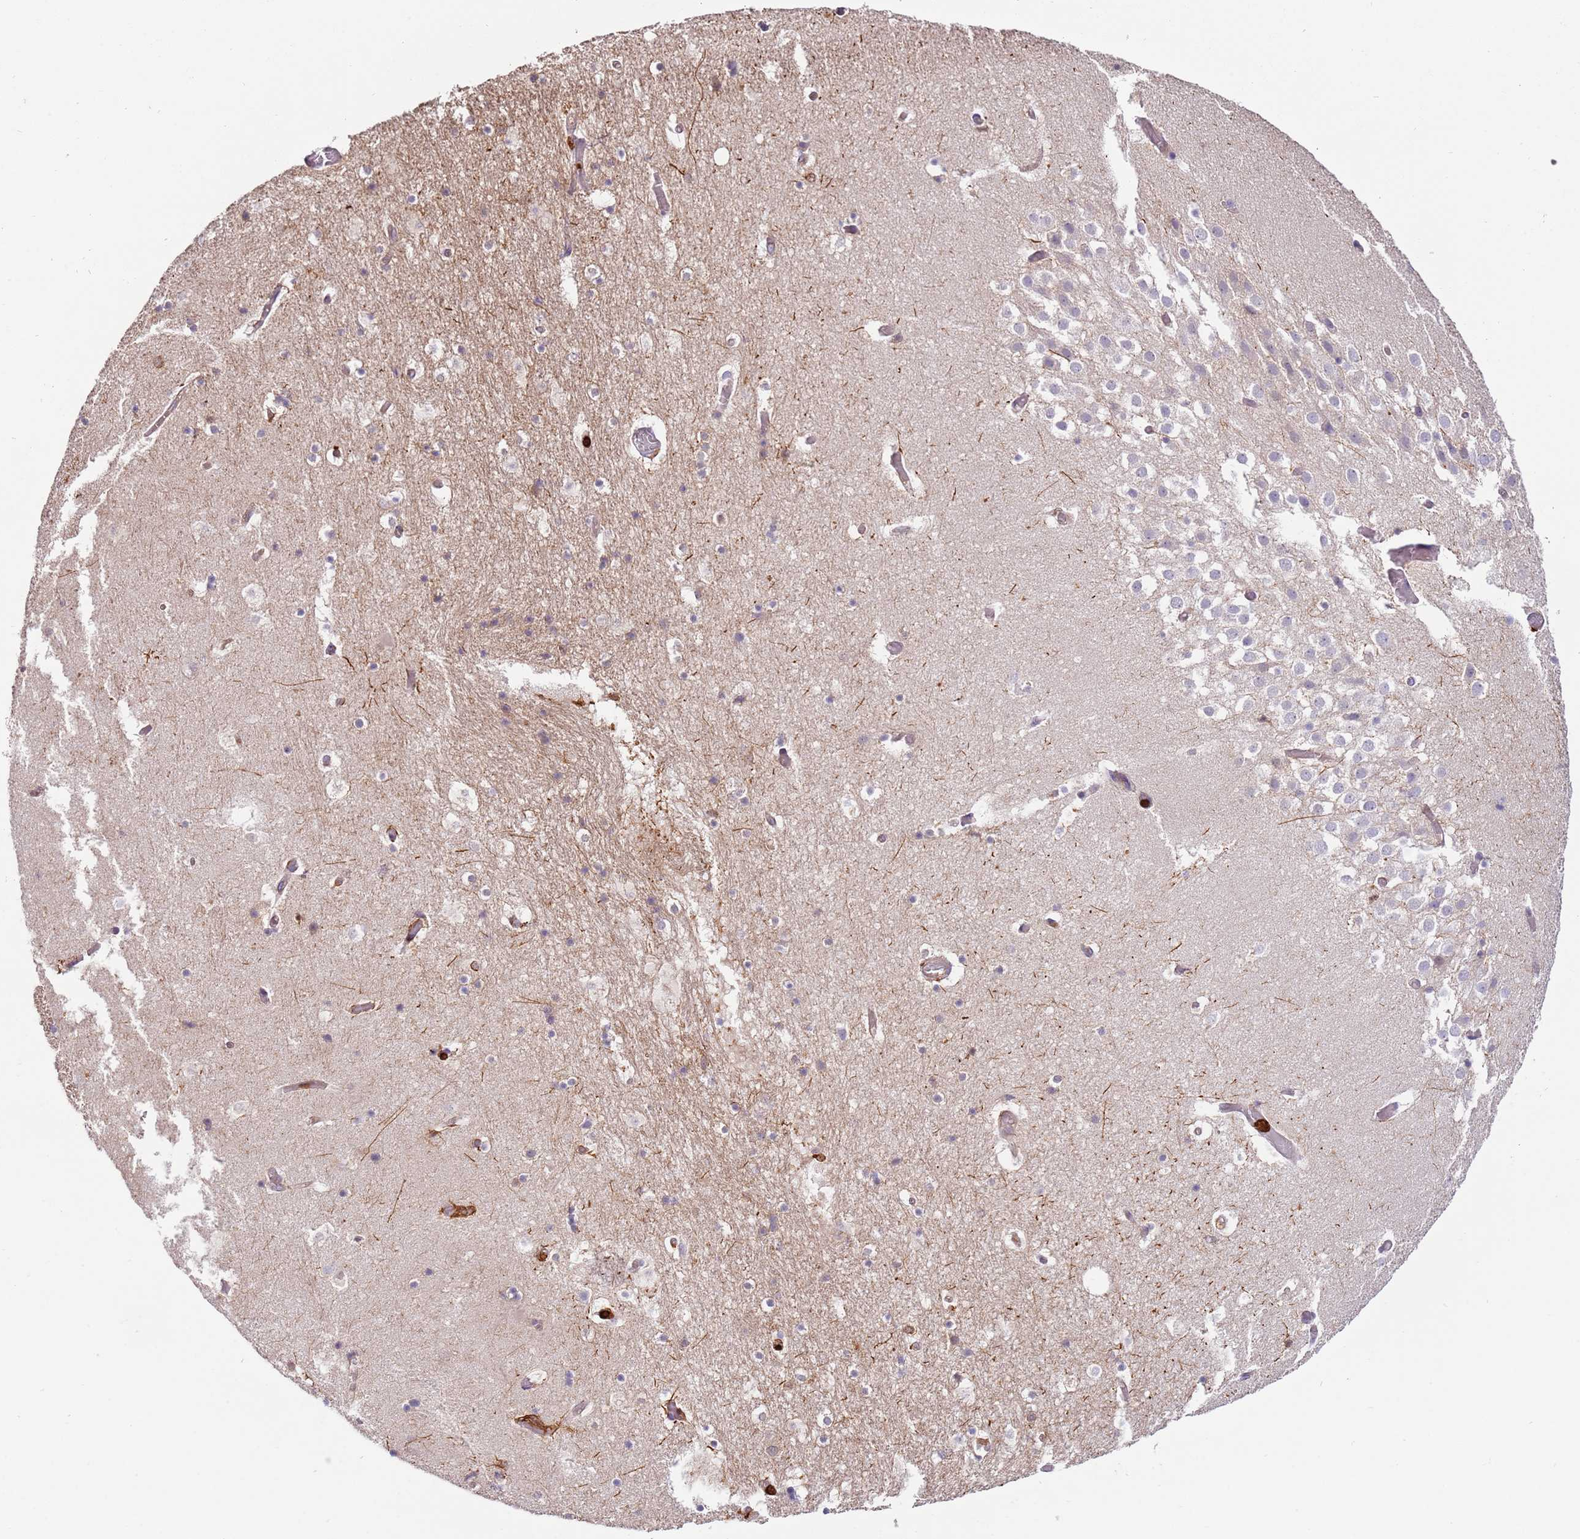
{"staining": {"intensity": "moderate", "quantity": "<25%", "location": "cytoplasmic/membranous"}, "tissue": "hippocampus", "cell_type": "Glial cells", "image_type": "normal", "snomed": [{"axis": "morphology", "description": "Normal tissue, NOS"}, {"axis": "topography", "description": "Hippocampus"}], "caption": "Brown immunohistochemical staining in normal human hippocampus reveals moderate cytoplasmic/membranous expression in approximately <25% of glial cells.", "gene": "OR6P1", "patient": {"sex": "female", "age": 52}}